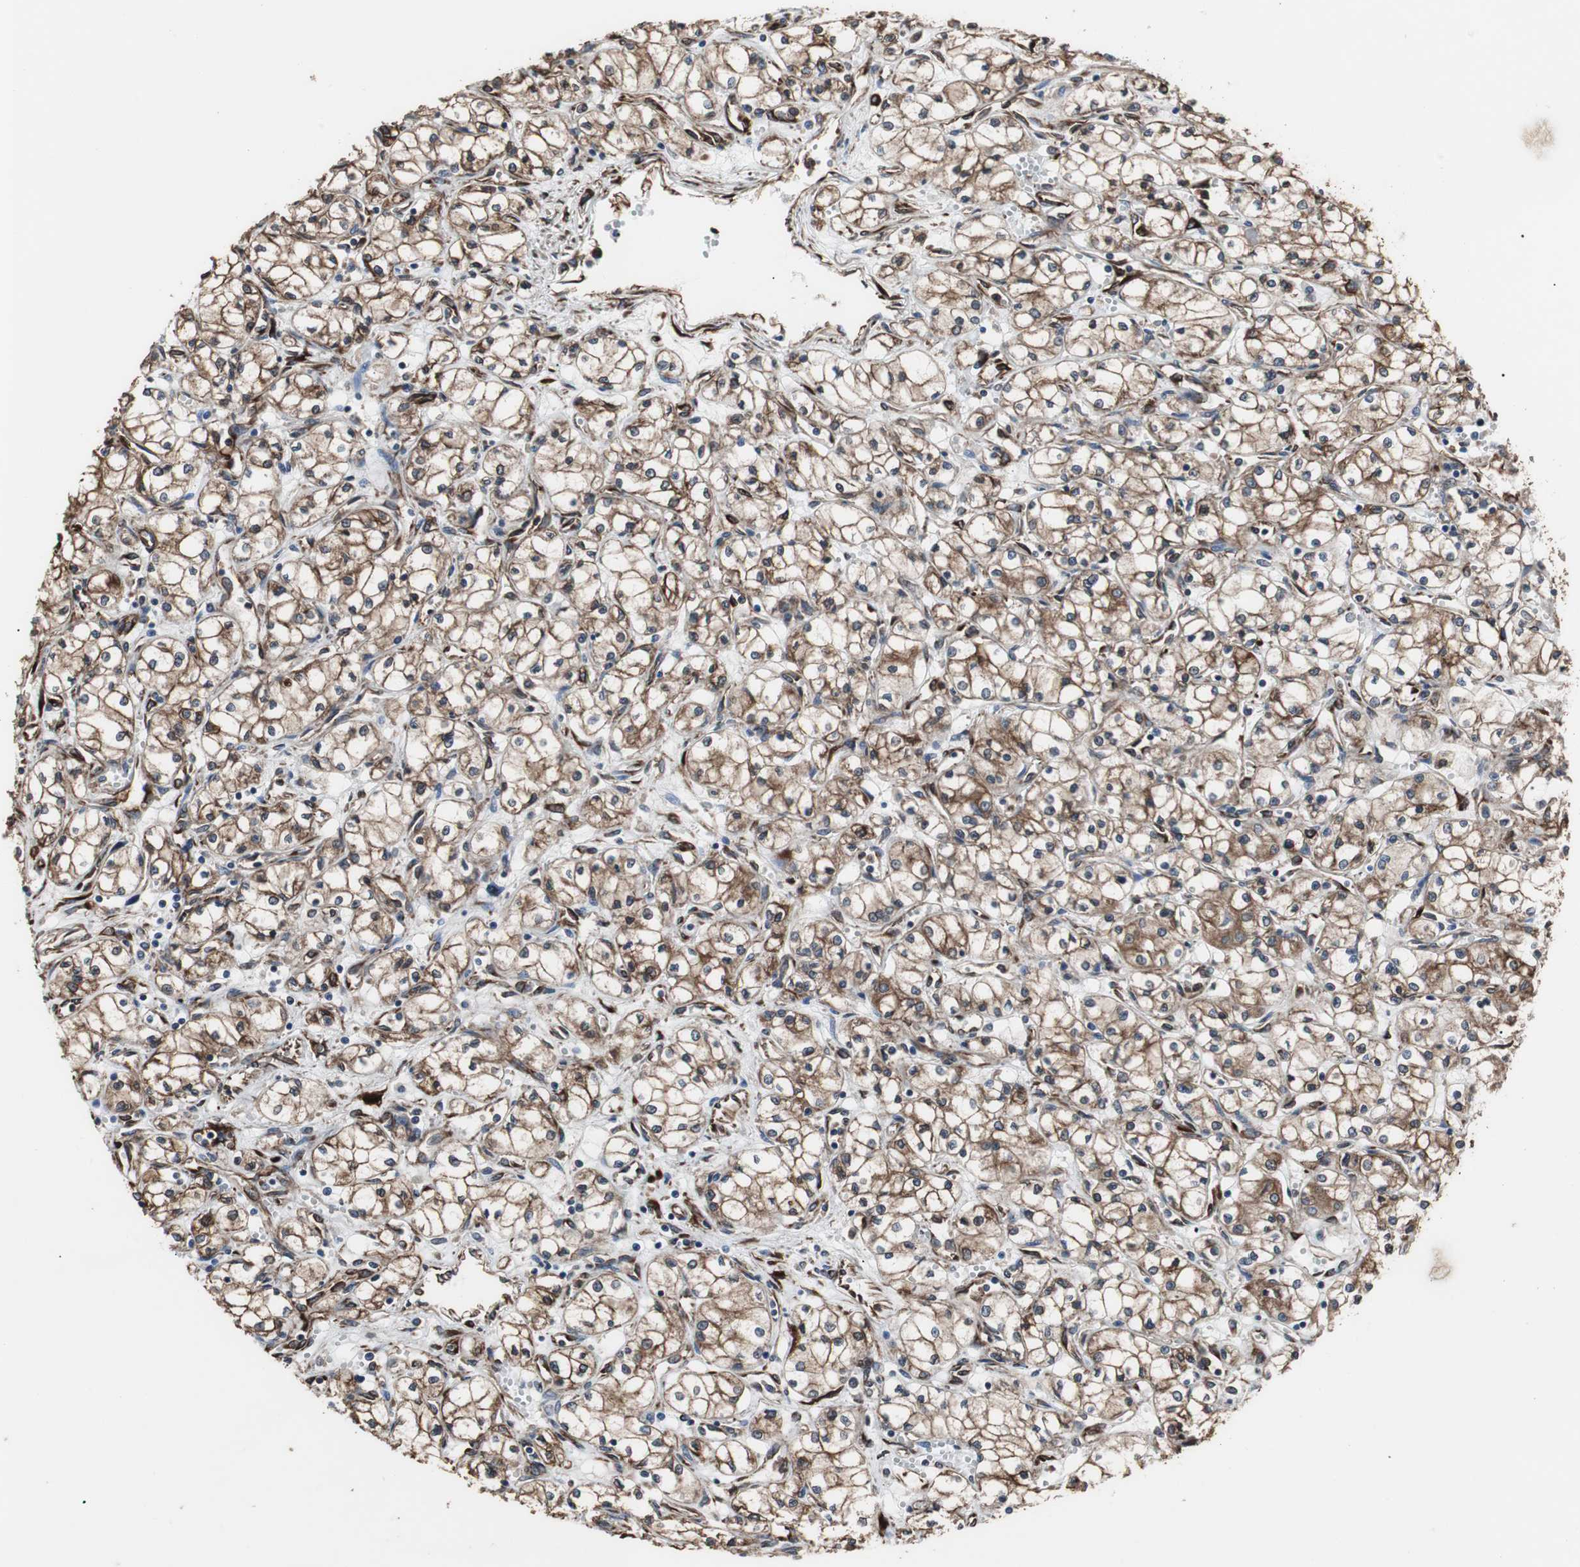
{"staining": {"intensity": "strong", "quantity": ">75%", "location": "cytoplasmic/membranous"}, "tissue": "renal cancer", "cell_type": "Tumor cells", "image_type": "cancer", "snomed": [{"axis": "morphology", "description": "Normal tissue, NOS"}, {"axis": "morphology", "description": "Adenocarcinoma, NOS"}, {"axis": "topography", "description": "Kidney"}], "caption": "IHC (DAB (3,3'-diaminobenzidine)) staining of renal cancer exhibits strong cytoplasmic/membranous protein expression in approximately >75% of tumor cells.", "gene": "CALU", "patient": {"sex": "male", "age": 59}}